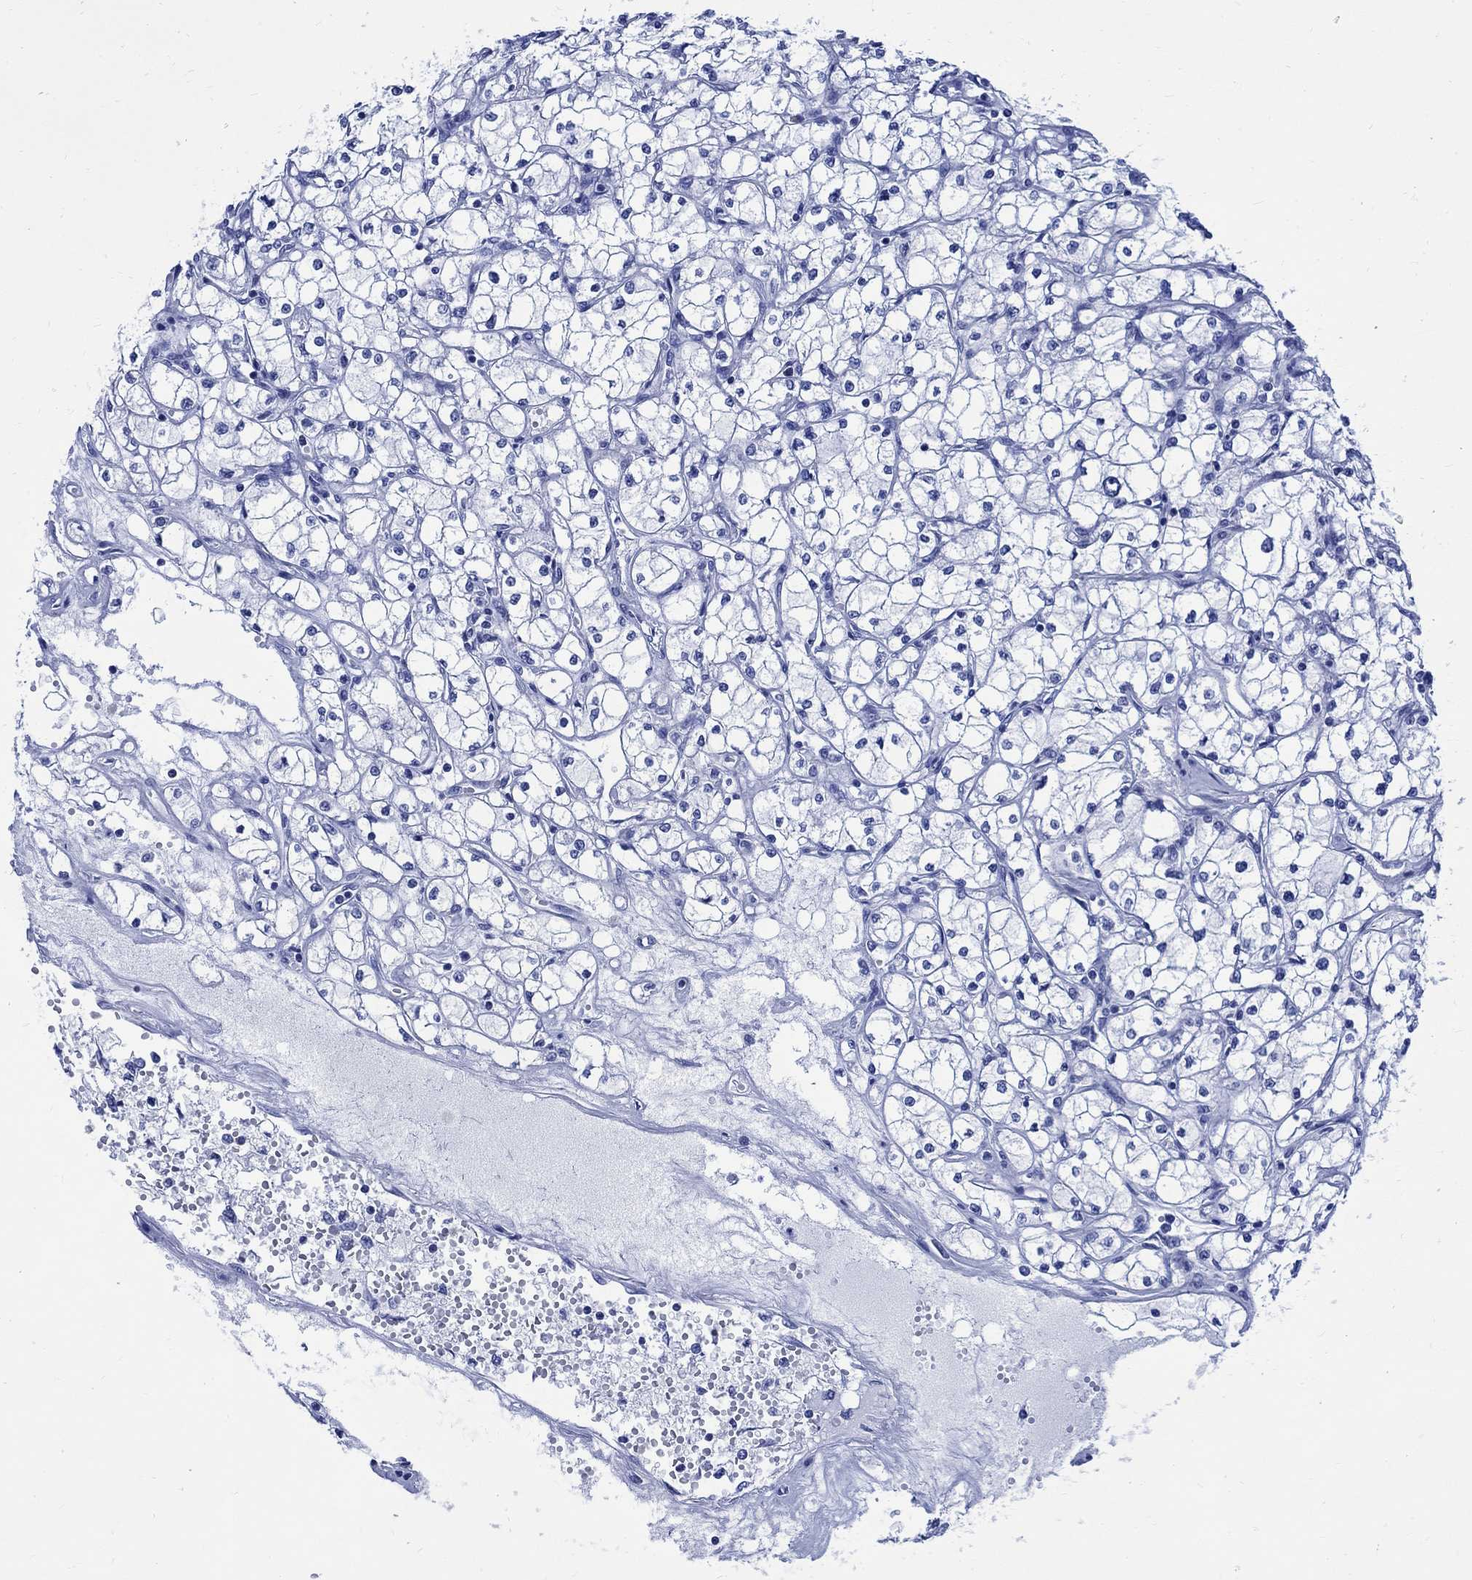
{"staining": {"intensity": "negative", "quantity": "none", "location": "none"}, "tissue": "renal cancer", "cell_type": "Tumor cells", "image_type": "cancer", "snomed": [{"axis": "morphology", "description": "Adenocarcinoma, NOS"}, {"axis": "topography", "description": "Kidney"}], "caption": "A photomicrograph of human adenocarcinoma (renal) is negative for staining in tumor cells.", "gene": "CPLX2", "patient": {"sex": "male", "age": 67}}